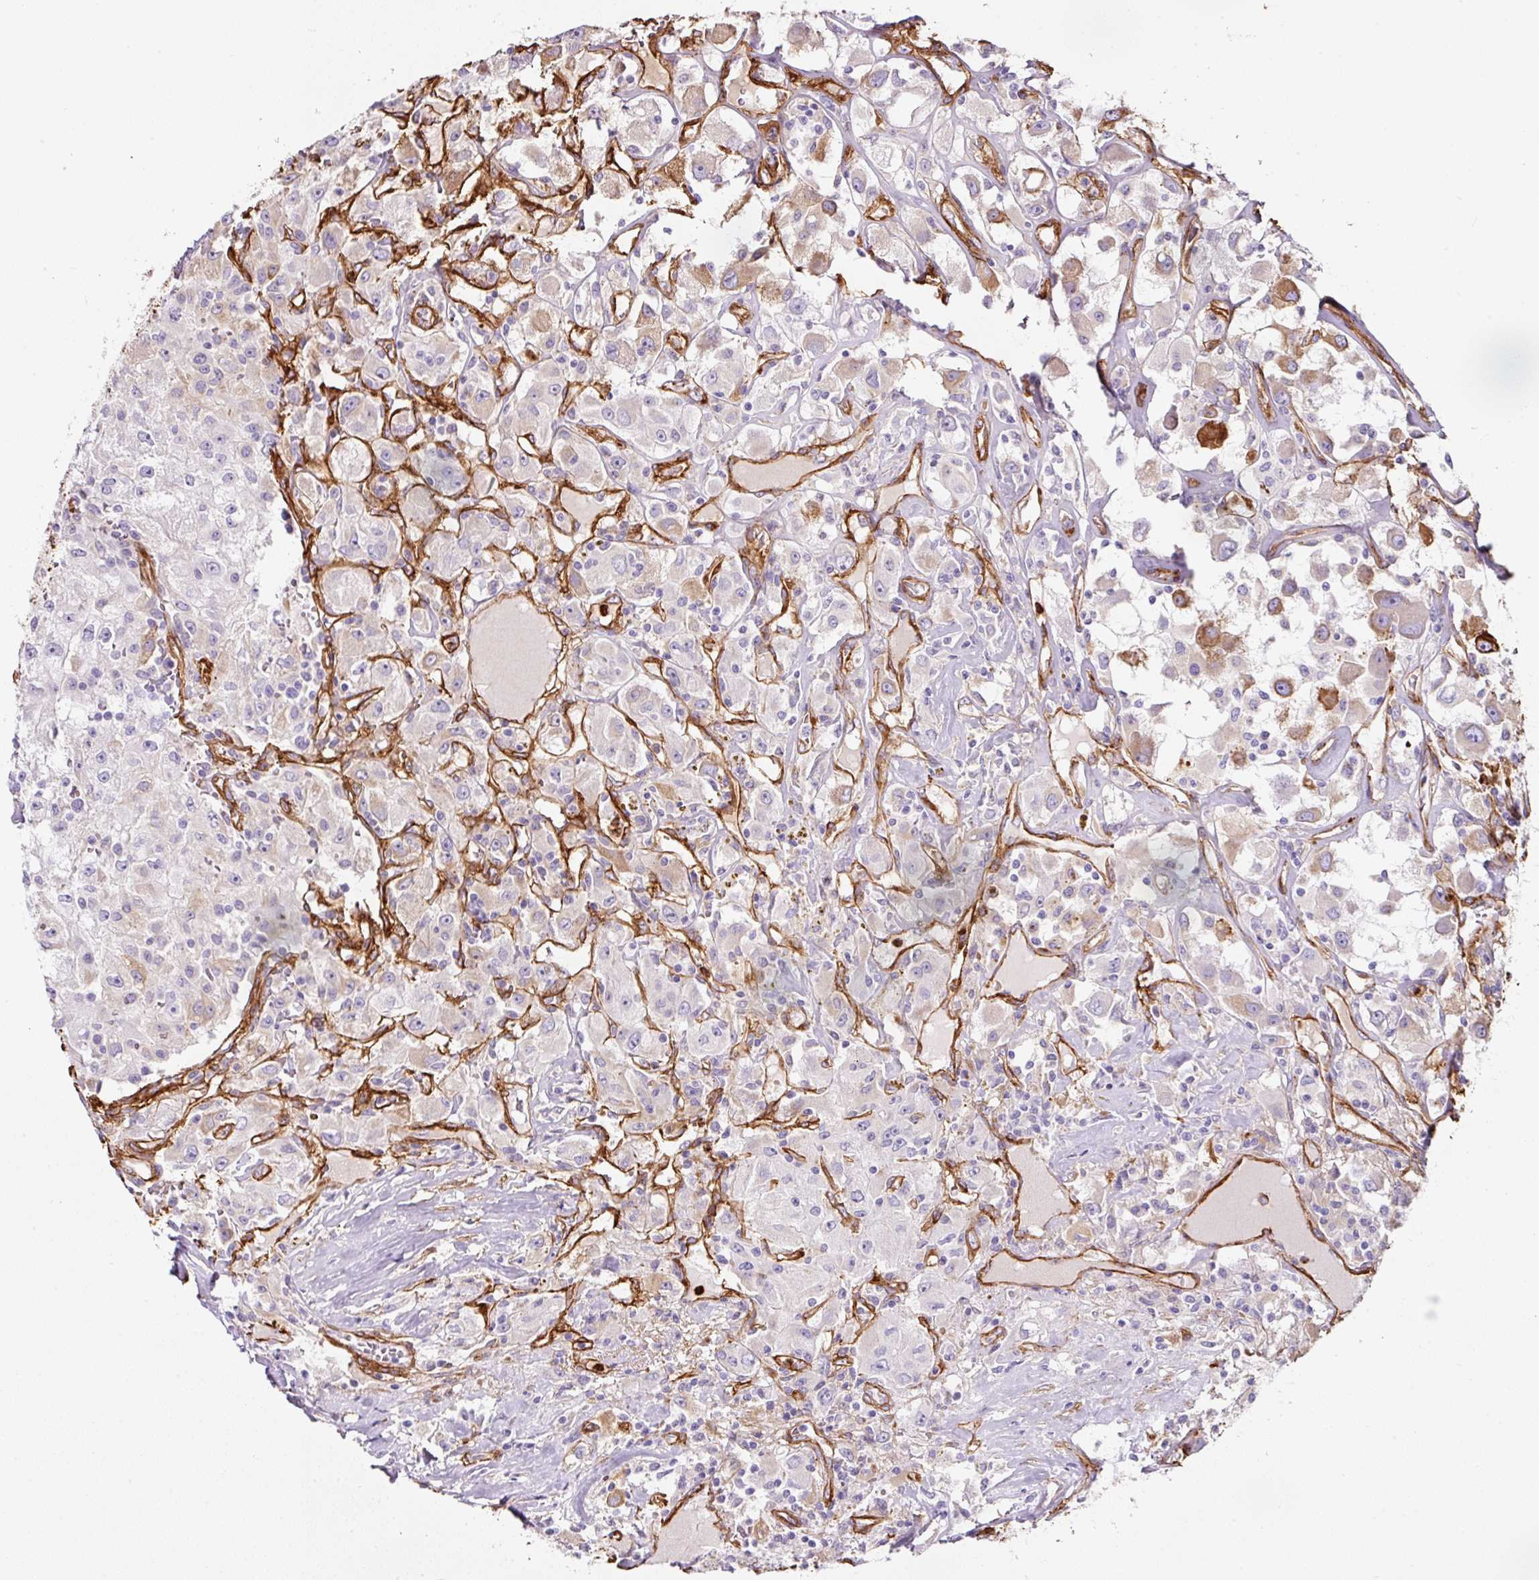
{"staining": {"intensity": "moderate", "quantity": "<25%", "location": "cytoplasmic/membranous"}, "tissue": "renal cancer", "cell_type": "Tumor cells", "image_type": "cancer", "snomed": [{"axis": "morphology", "description": "Adenocarcinoma, NOS"}, {"axis": "topography", "description": "Kidney"}], "caption": "Protein expression analysis of adenocarcinoma (renal) shows moderate cytoplasmic/membranous expression in approximately <25% of tumor cells. (DAB (3,3'-diaminobenzidine) IHC, brown staining for protein, blue staining for nuclei).", "gene": "LOXL4", "patient": {"sex": "female", "age": 67}}